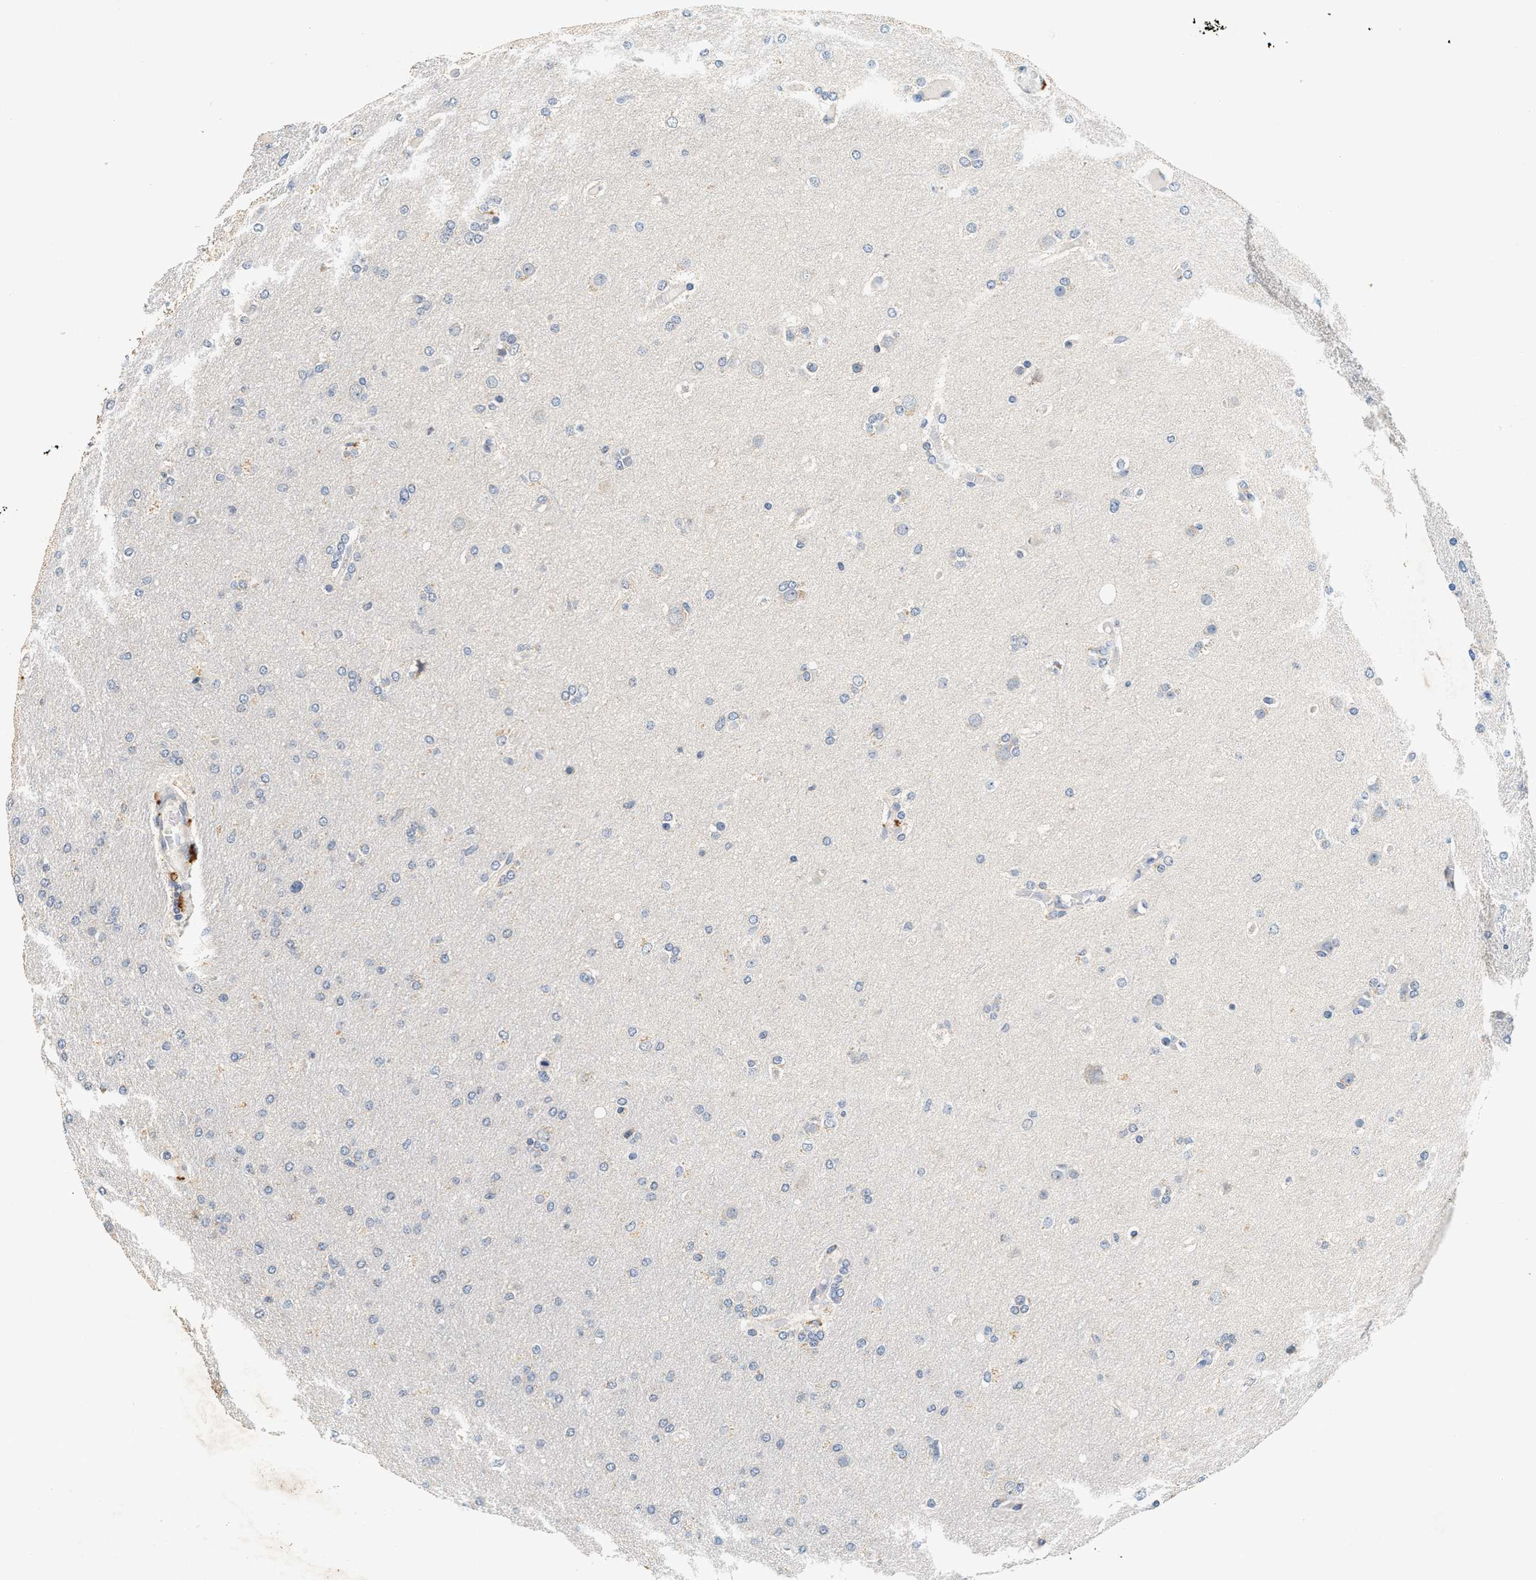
{"staining": {"intensity": "negative", "quantity": "none", "location": "none"}, "tissue": "glioma", "cell_type": "Tumor cells", "image_type": "cancer", "snomed": [{"axis": "morphology", "description": "Glioma, malignant, High grade"}, {"axis": "topography", "description": "Cerebral cortex"}], "caption": "The image shows no staining of tumor cells in glioma.", "gene": "PTGR3", "patient": {"sex": "female", "age": 36}}